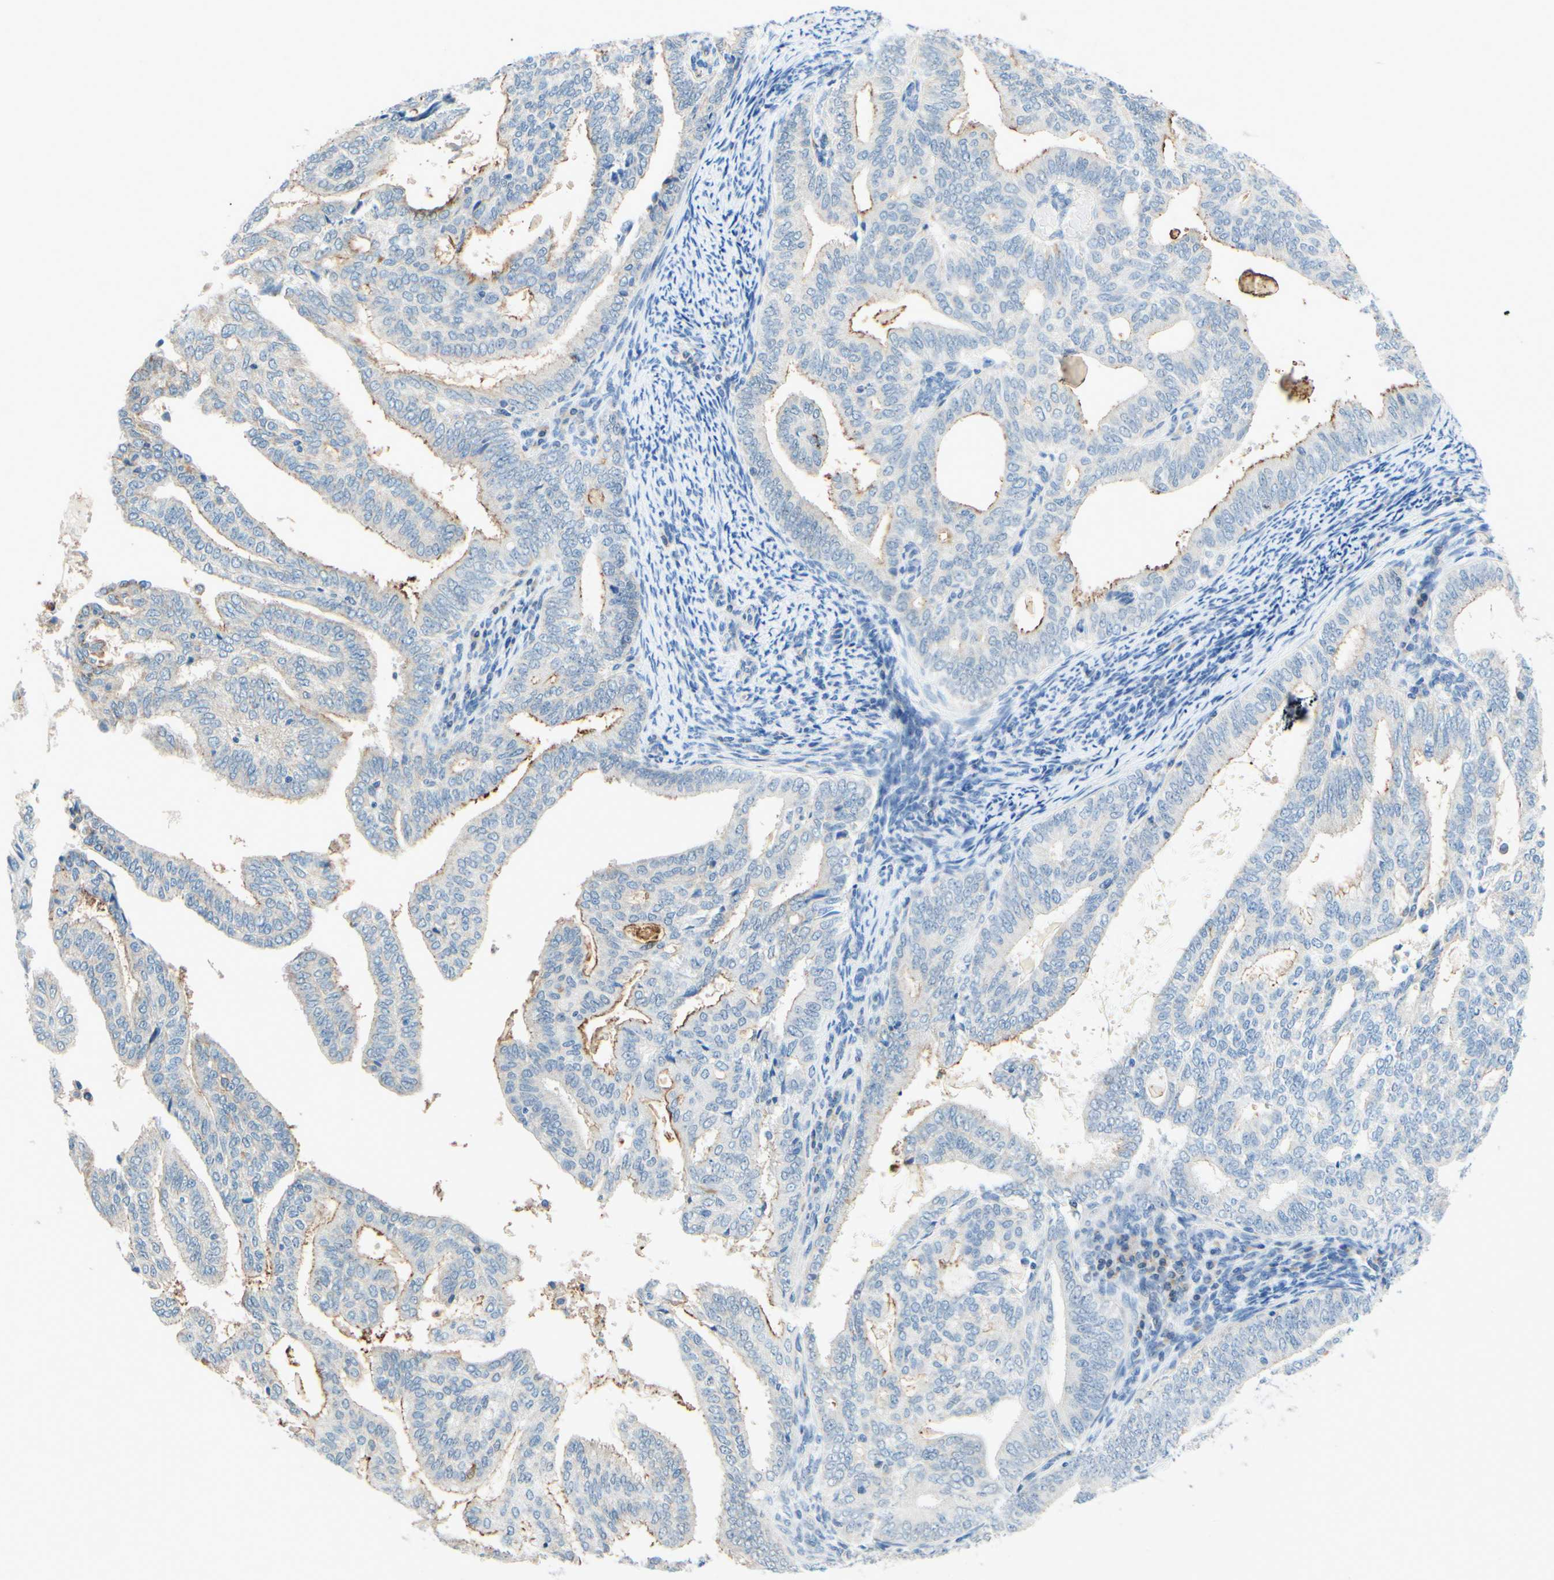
{"staining": {"intensity": "moderate", "quantity": "<25%", "location": "cytoplasmic/membranous"}, "tissue": "endometrial cancer", "cell_type": "Tumor cells", "image_type": "cancer", "snomed": [{"axis": "morphology", "description": "Adenocarcinoma, NOS"}, {"axis": "topography", "description": "Endometrium"}], "caption": "This is a micrograph of immunohistochemistry staining of endometrial cancer, which shows moderate positivity in the cytoplasmic/membranous of tumor cells.", "gene": "TREM2", "patient": {"sex": "female", "age": 58}}